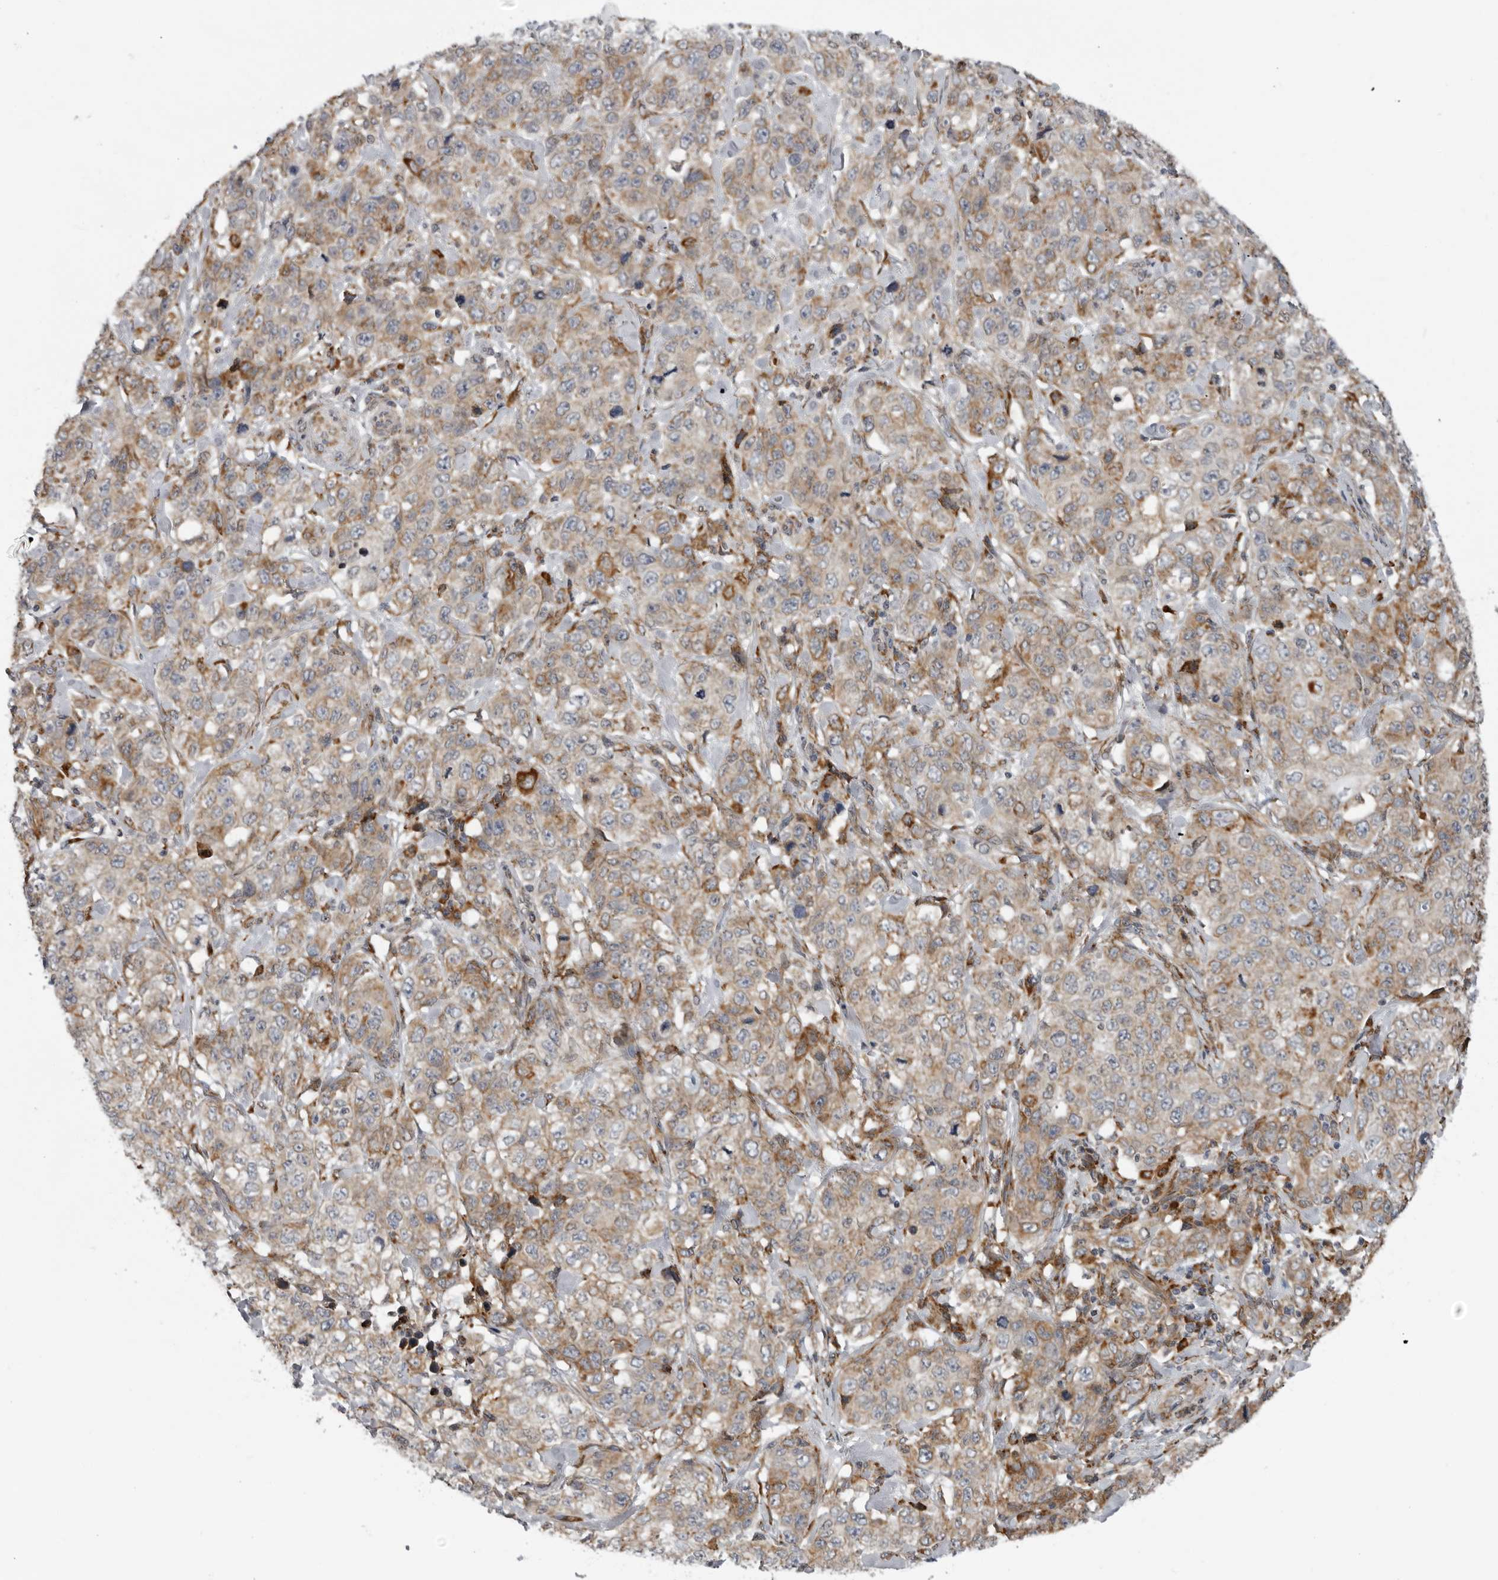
{"staining": {"intensity": "moderate", "quantity": ">75%", "location": "cytoplasmic/membranous"}, "tissue": "stomach cancer", "cell_type": "Tumor cells", "image_type": "cancer", "snomed": [{"axis": "morphology", "description": "Adenocarcinoma, NOS"}, {"axis": "topography", "description": "Stomach"}], "caption": "Immunohistochemistry (IHC) (DAB) staining of human adenocarcinoma (stomach) displays moderate cytoplasmic/membranous protein expression in approximately >75% of tumor cells. The protein of interest is stained brown, and the nuclei are stained in blue (DAB (3,3'-diaminobenzidine) IHC with brightfield microscopy, high magnification).", "gene": "ALPK2", "patient": {"sex": "male", "age": 48}}